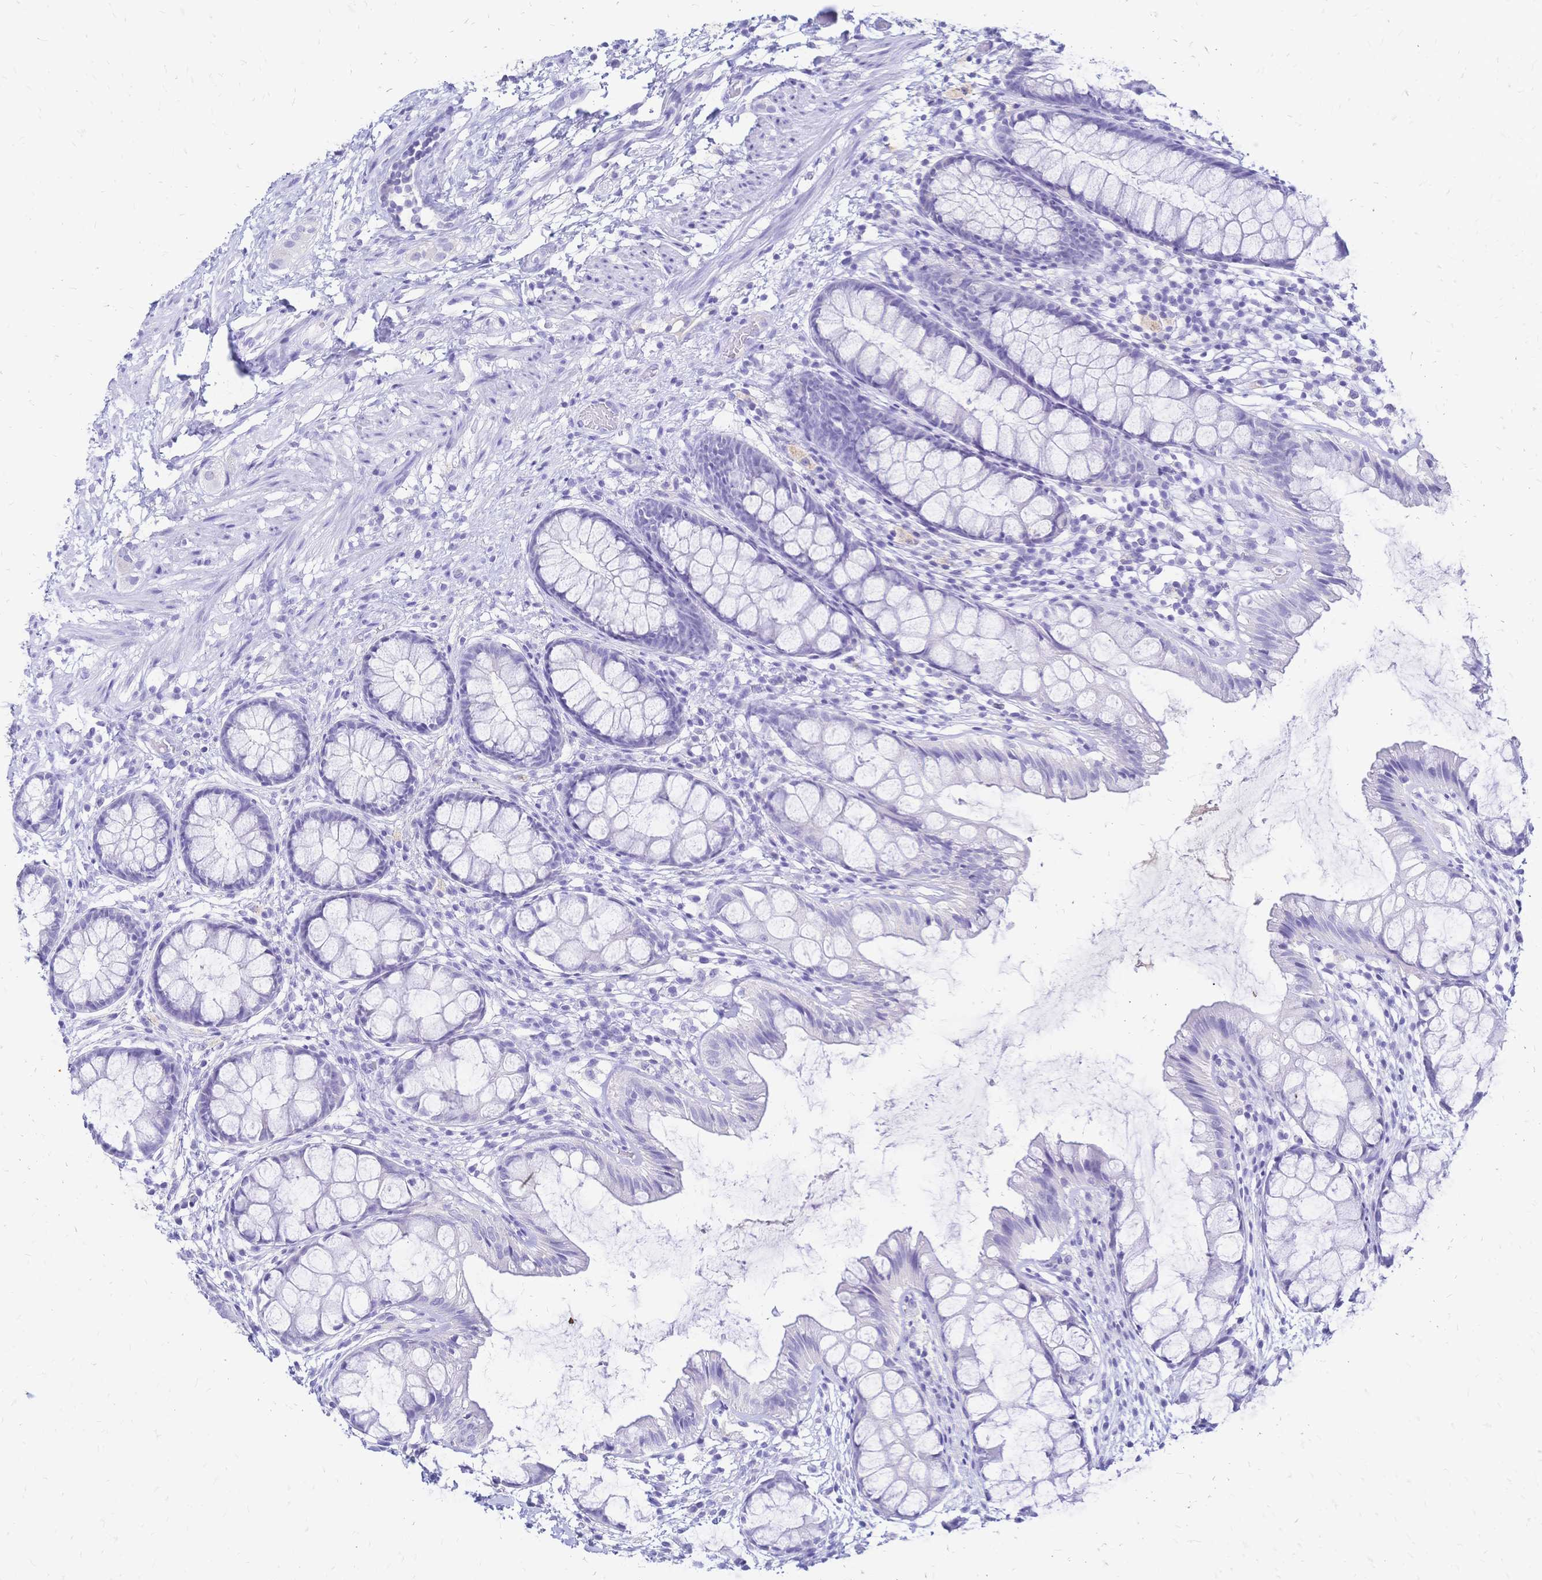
{"staining": {"intensity": "negative", "quantity": "none", "location": "none"}, "tissue": "rectum", "cell_type": "Glandular cells", "image_type": "normal", "snomed": [{"axis": "morphology", "description": "Normal tissue, NOS"}, {"axis": "topography", "description": "Rectum"}], "caption": "A high-resolution histopathology image shows immunohistochemistry (IHC) staining of unremarkable rectum, which exhibits no significant expression in glandular cells. (Immunohistochemistry, brightfield microscopy, high magnification).", "gene": "FA2H", "patient": {"sex": "female", "age": 62}}